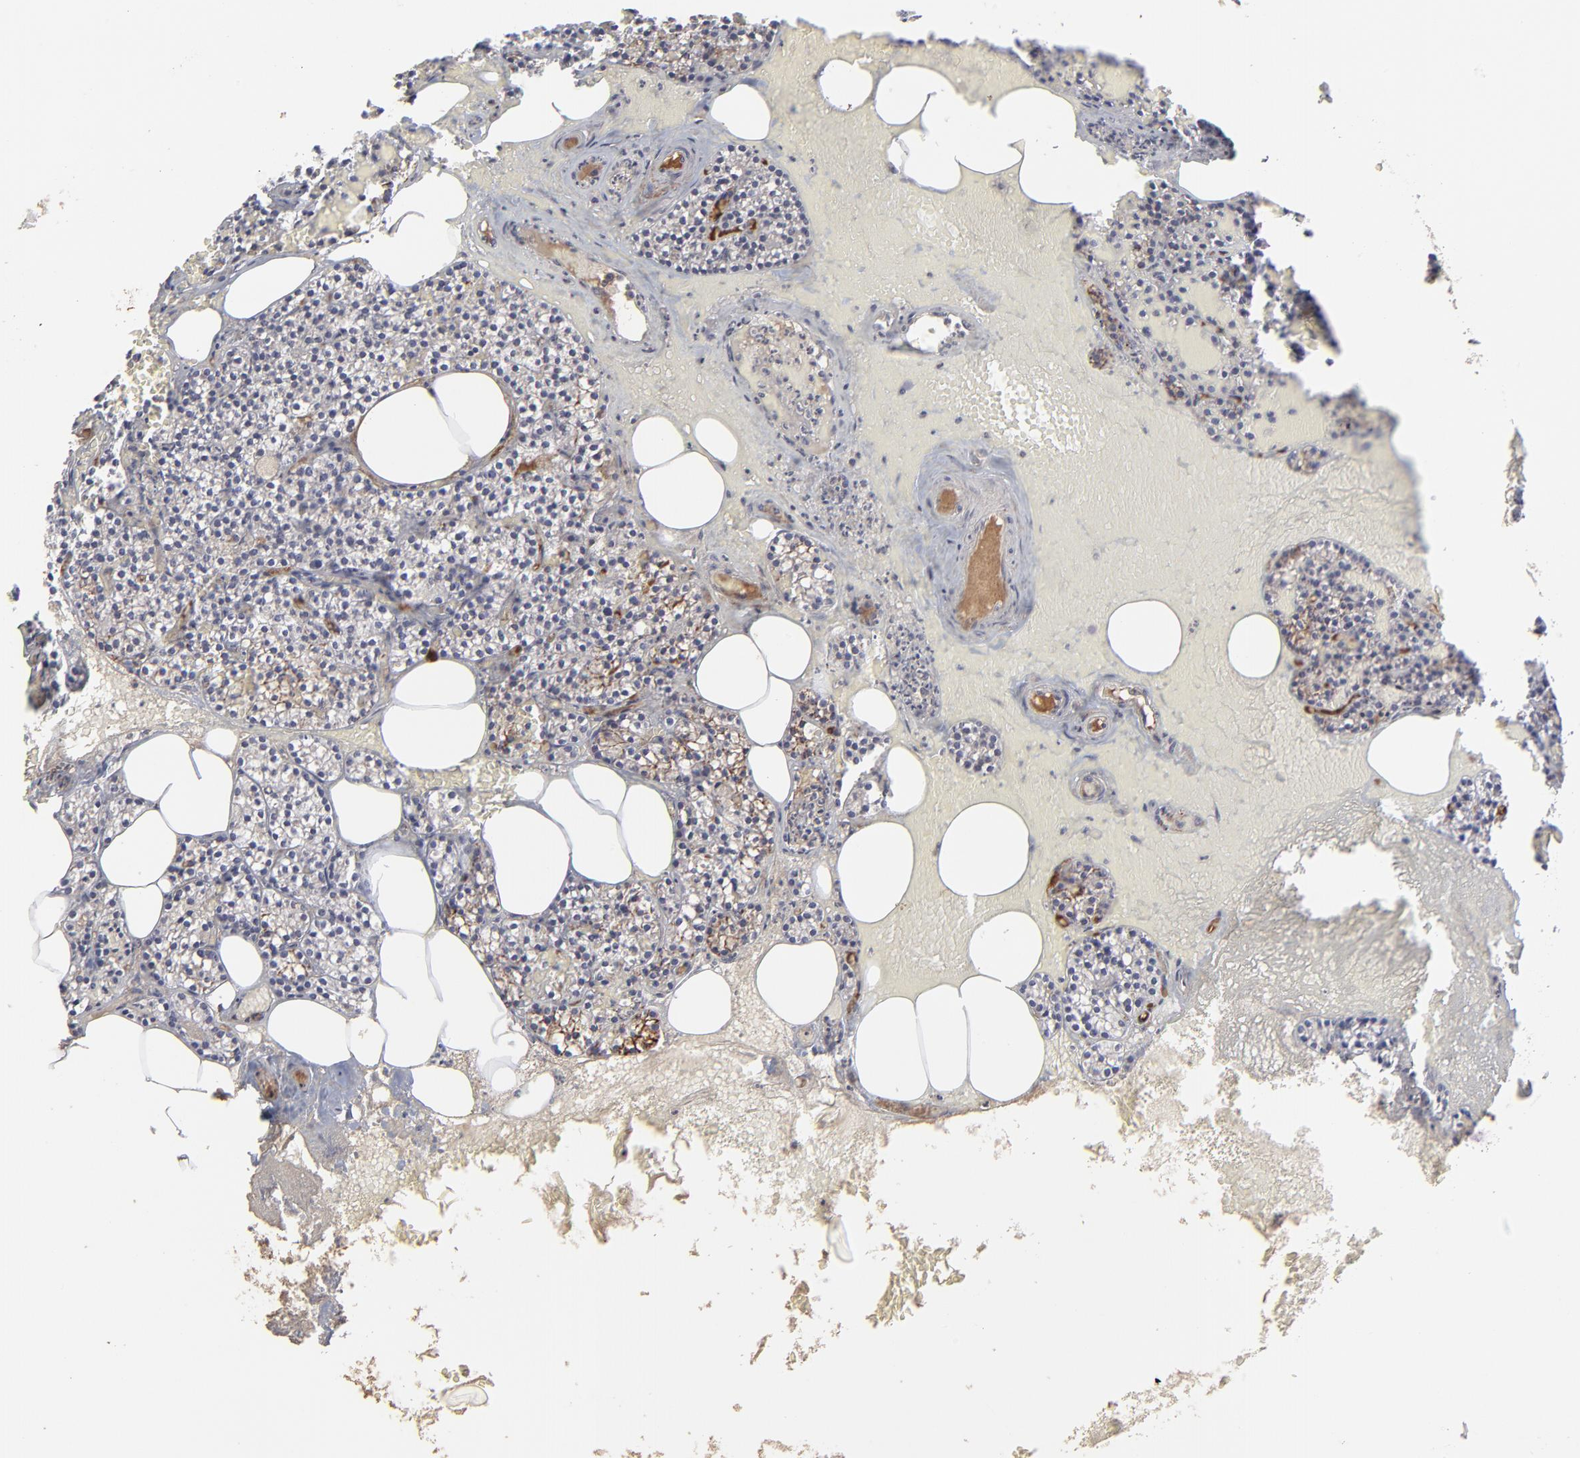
{"staining": {"intensity": "weak", "quantity": "<25%", "location": "cytoplasmic/membranous"}, "tissue": "parathyroid gland", "cell_type": "Glandular cells", "image_type": "normal", "snomed": [{"axis": "morphology", "description": "Normal tissue, NOS"}, {"axis": "topography", "description": "Parathyroid gland"}], "caption": "Protein analysis of normal parathyroid gland displays no significant staining in glandular cells.", "gene": "CHL1", "patient": {"sex": "male", "age": 51}}